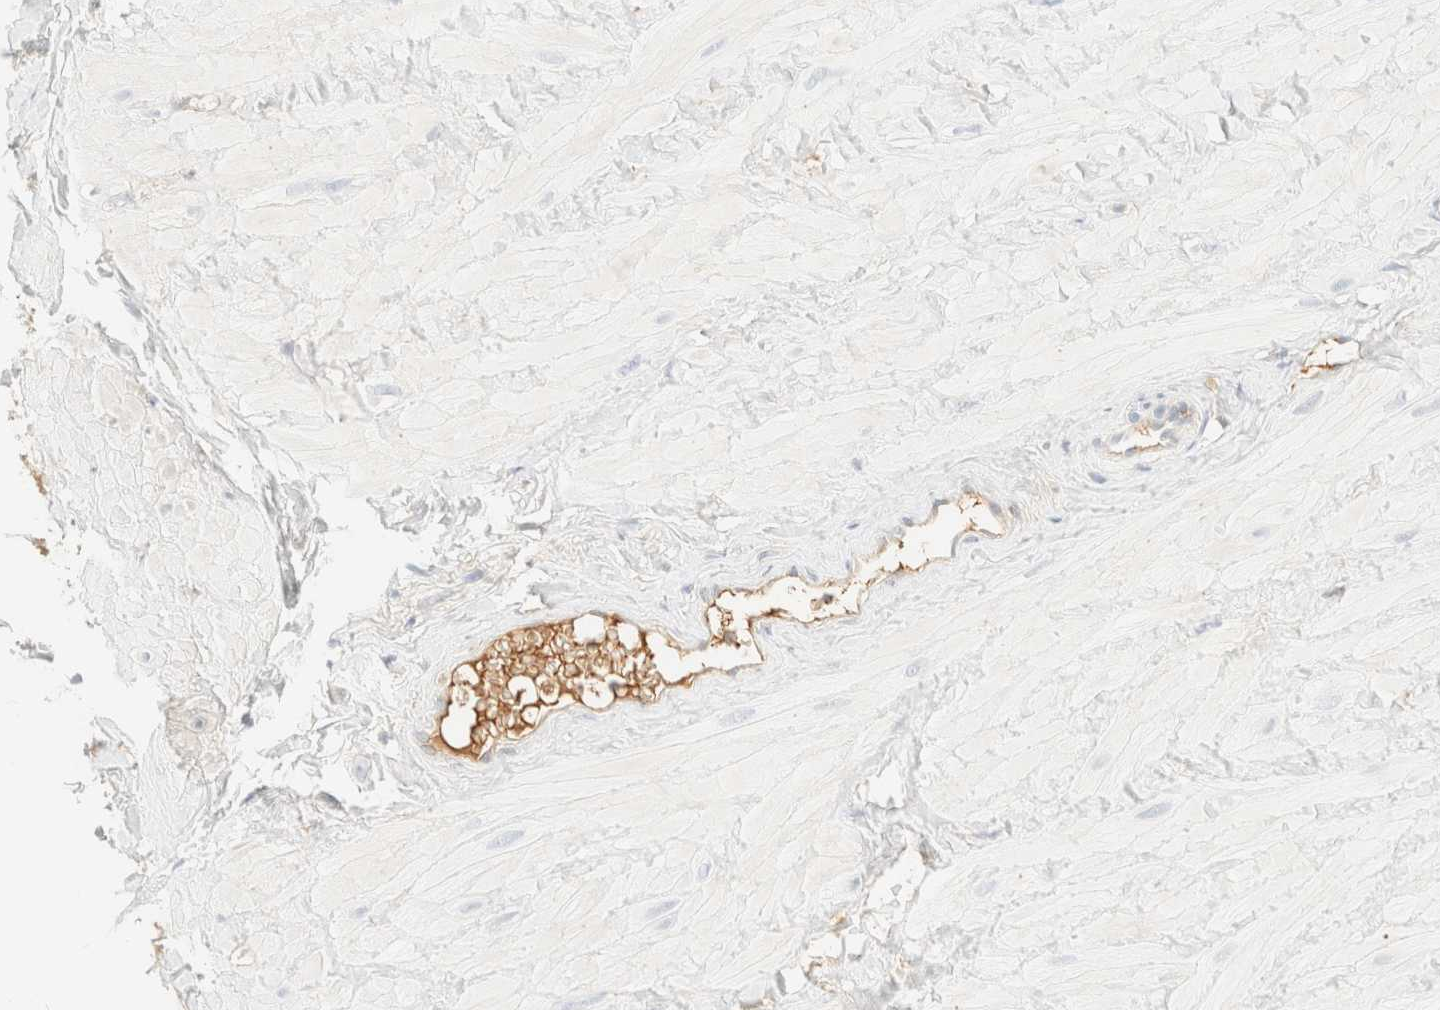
{"staining": {"intensity": "negative", "quantity": "none", "location": "none"}, "tissue": "adipose tissue", "cell_type": "Adipocytes", "image_type": "normal", "snomed": [{"axis": "morphology", "description": "Normal tissue, NOS"}, {"axis": "topography", "description": "Adipose tissue"}, {"axis": "topography", "description": "Vascular tissue"}, {"axis": "topography", "description": "Peripheral nerve tissue"}], "caption": "The immunohistochemistry (IHC) micrograph has no significant staining in adipocytes of adipose tissue.", "gene": "FHOD1", "patient": {"sex": "male", "age": 25}}